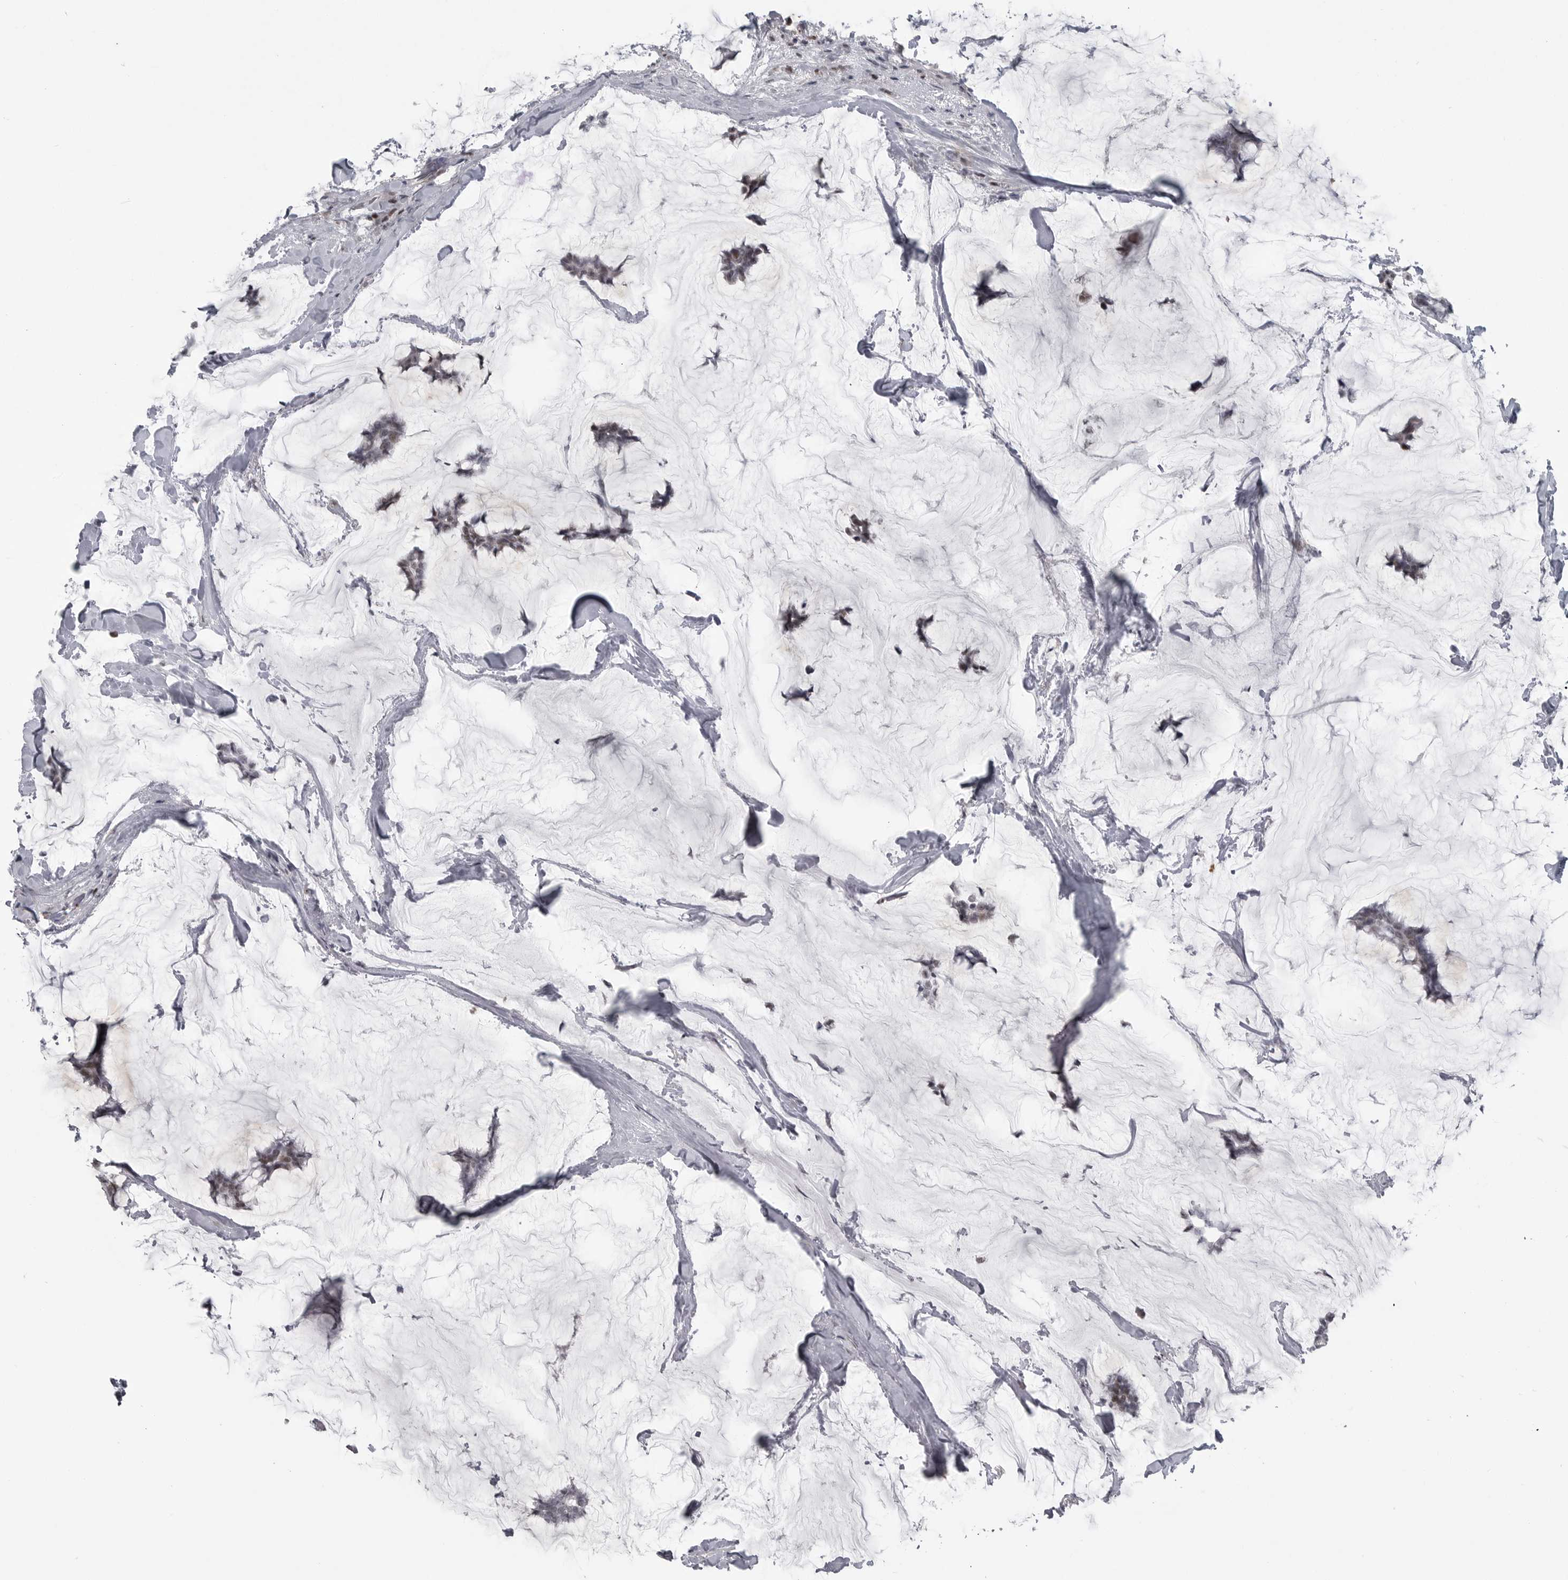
{"staining": {"intensity": "negative", "quantity": "none", "location": "none"}, "tissue": "breast cancer", "cell_type": "Tumor cells", "image_type": "cancer", "snomed": [{"axis": "morphology", "description": "Duct carcinoma"}, {"axis": "topography", "description": "Breast"}], "caption": "Protein analysis of breast cancer (invasive ductal carcinoma) demonstrates no significant positivity in tumor cells.", "gene": "HMGN3", "patient": {"sex": "female", "age": 93}}